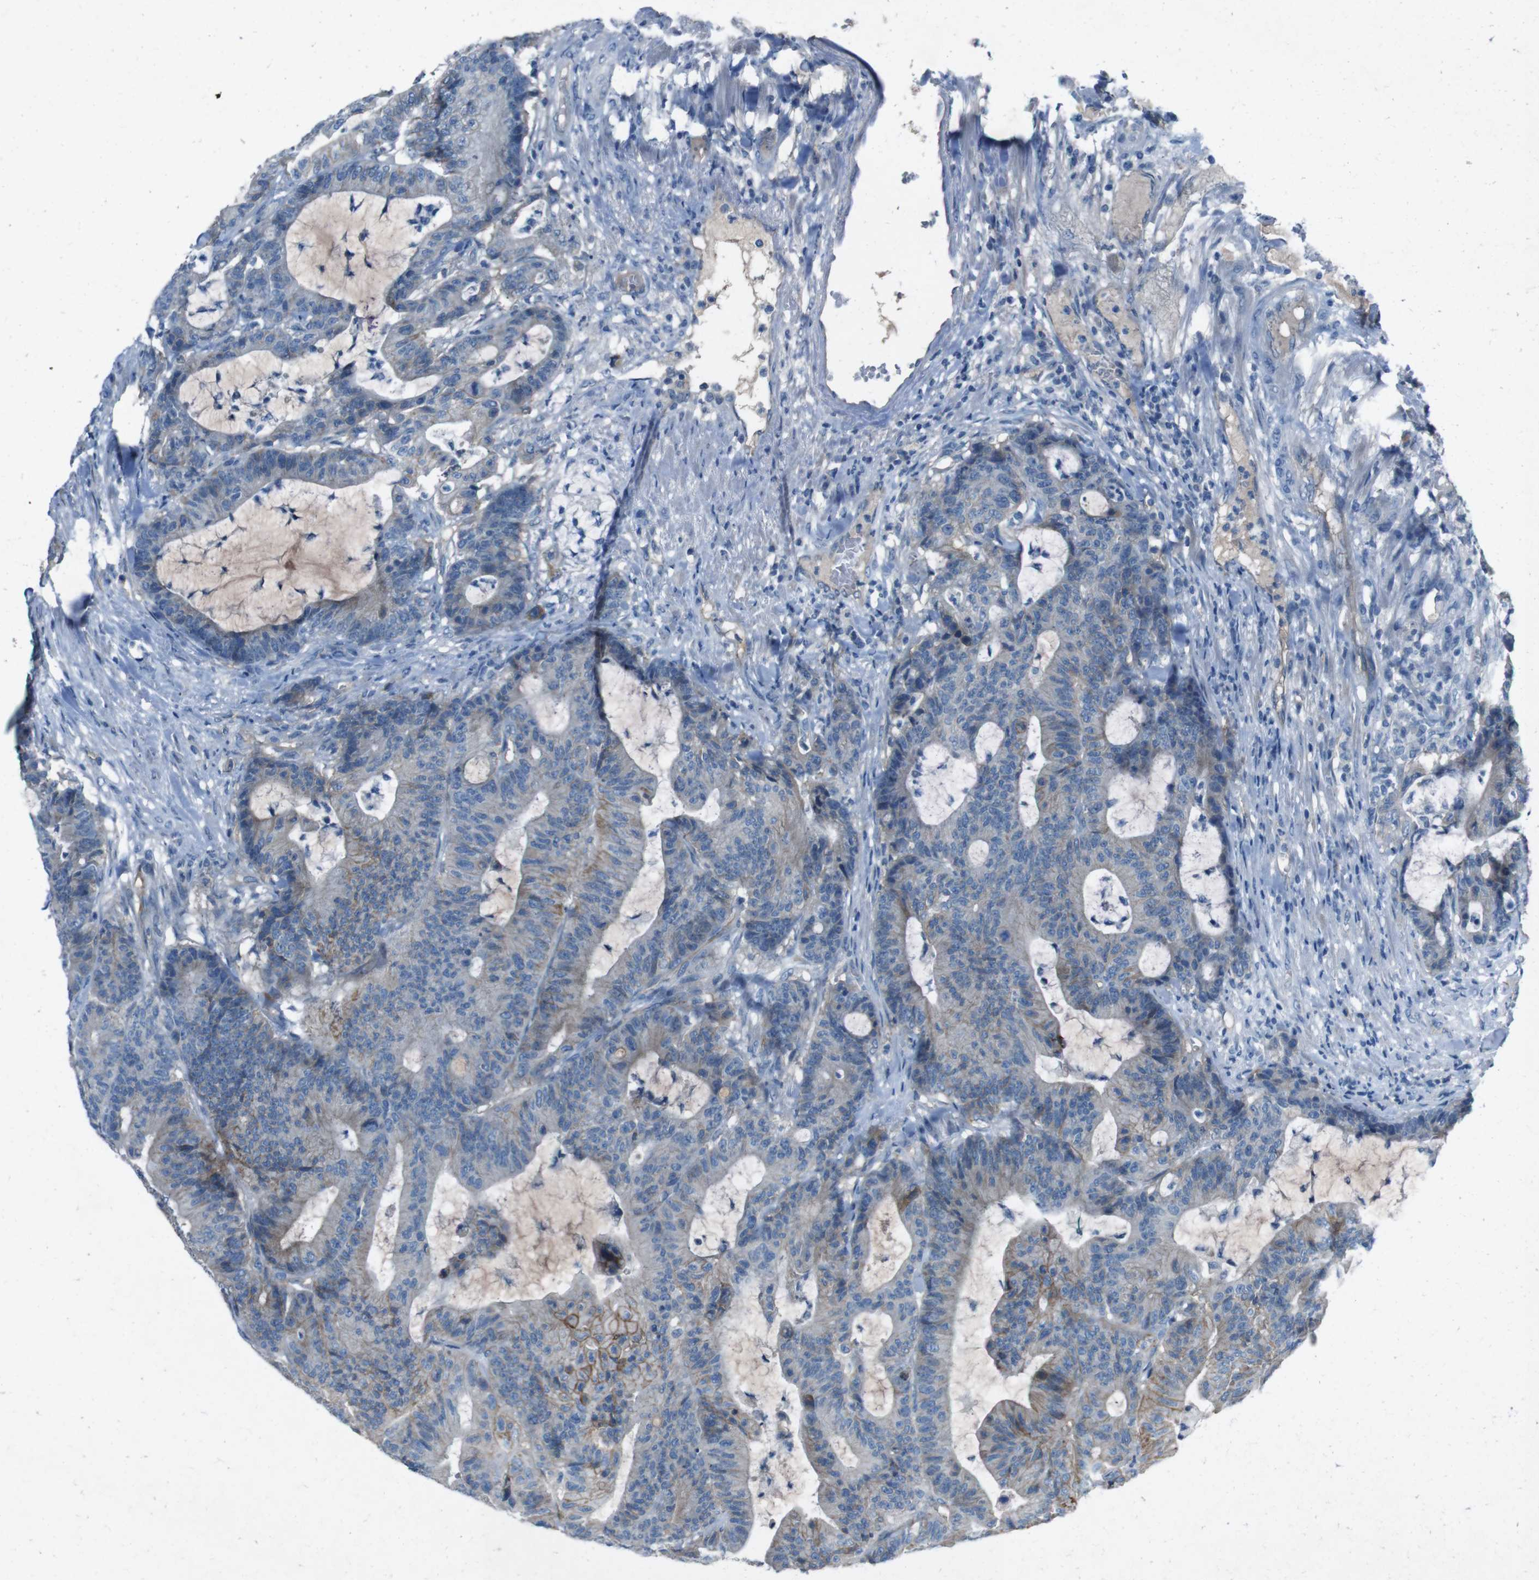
{"staining": {"intensity": "weak", "quantity": "<25%", "location": "cytoplasmic/membranous"}, "tissue": "colorectal cancer", "cell_type": "Tumor cells", "image_type": "cancer", "snomed": [{"axis": "morphology", "description": "Adenocarcinoma, NOS"}, {"axis": "topography", "description": "Colon"}], "caption": "A histopathology image of colorectal cancer stained for a protein shows no brown staining in tumor cells.", "gene": "PVR", "patient": {"sex": "female", "age": 84}}